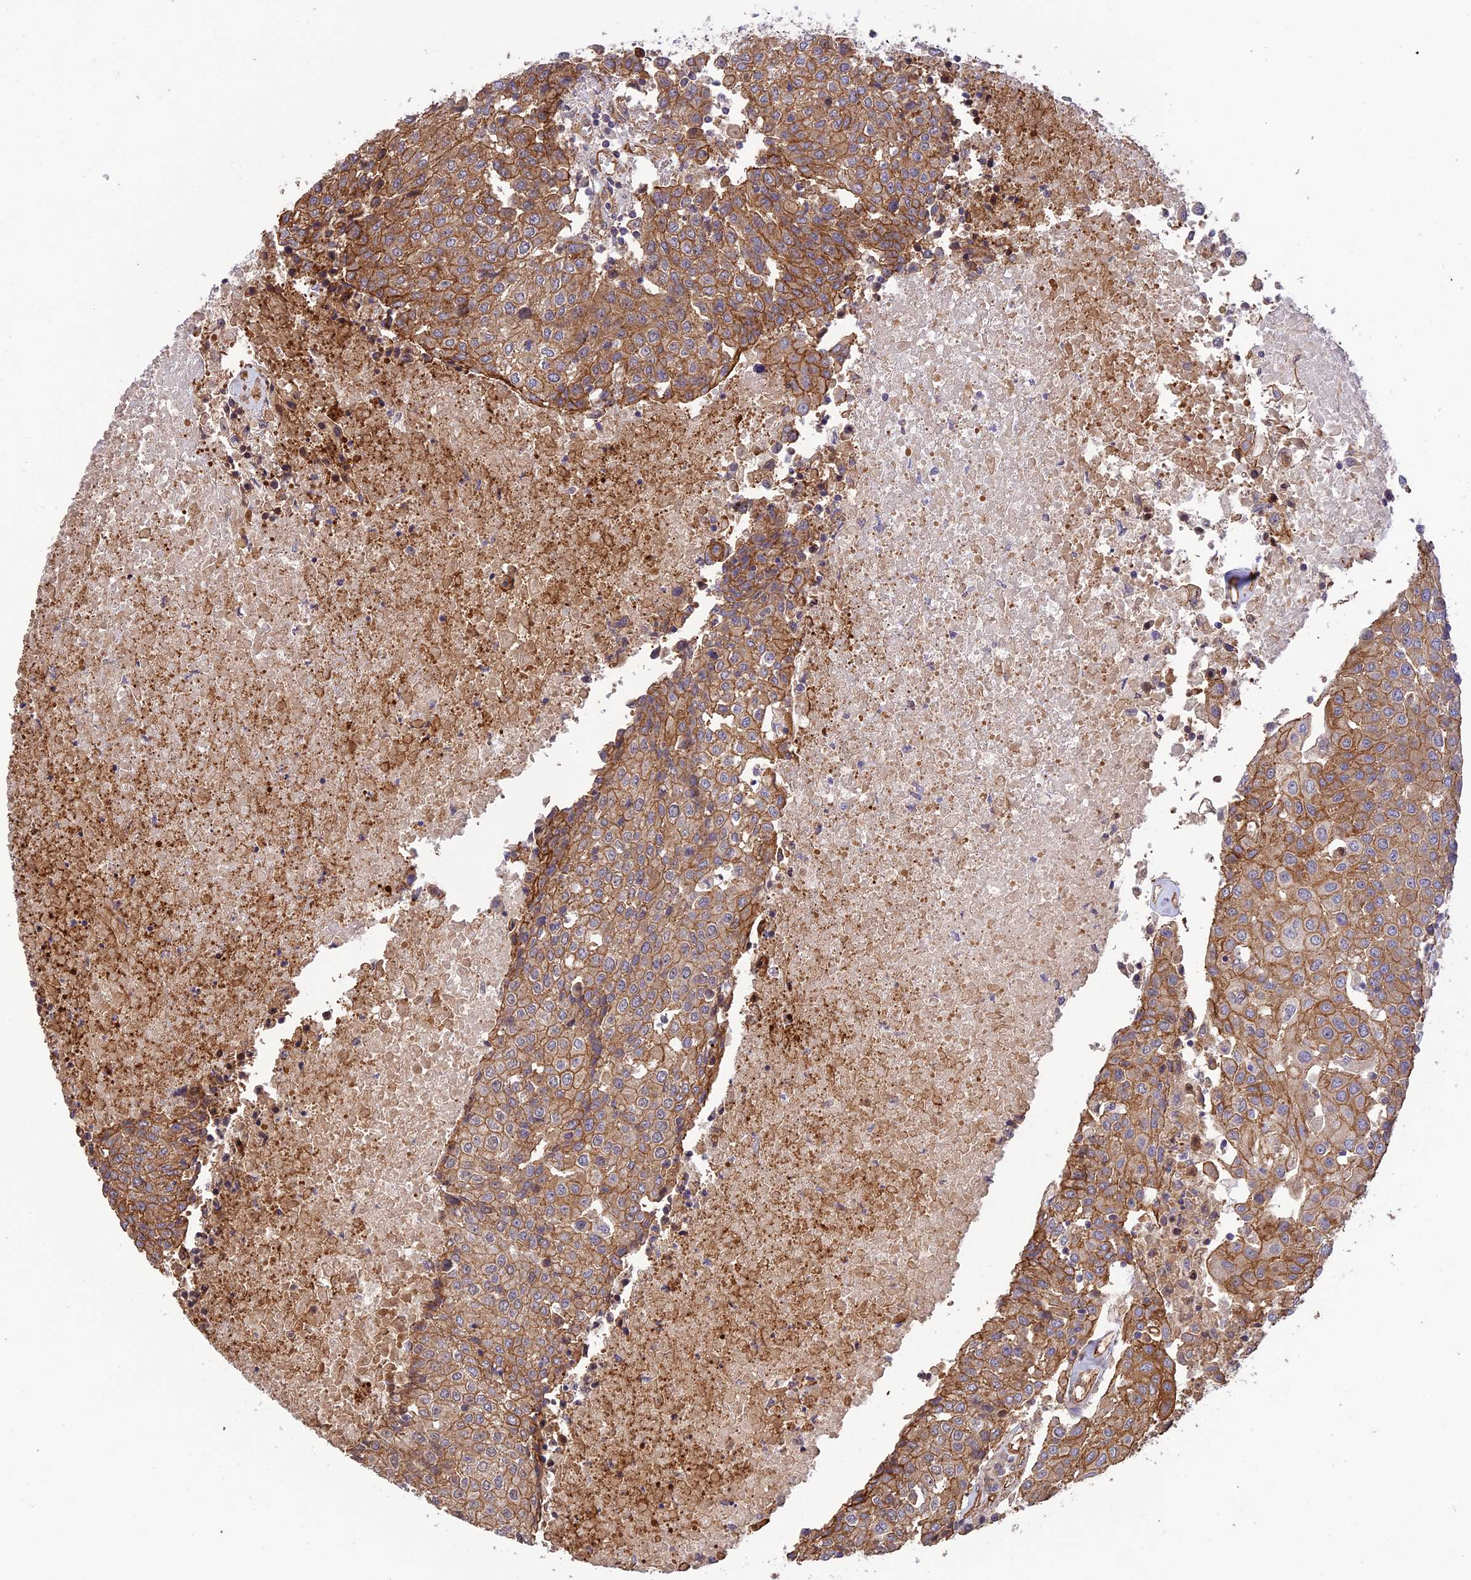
{"staining": {"intensity": "moderate", "quantity": ">75%", "location": "cytoplasmic/membranous"}, "tissue": "urothelial cancer", "cell_type": "Tumor cells", "image_type": "cancer", "snomed": [{"axis": "morphology", "description": "Urothelial carcinoma, High grade"}, {"axis": "topography", "description": "Urinary bladder"}], "caption": "The micrograph shows a brown stain indicating the presence of a protein in the cytoplasmic/membranous of tumor cells in urothelial cancer. Nuclei are stained in blue.", "gene": "HOMER2", "patient": {"sex": "female", "age": 85}}